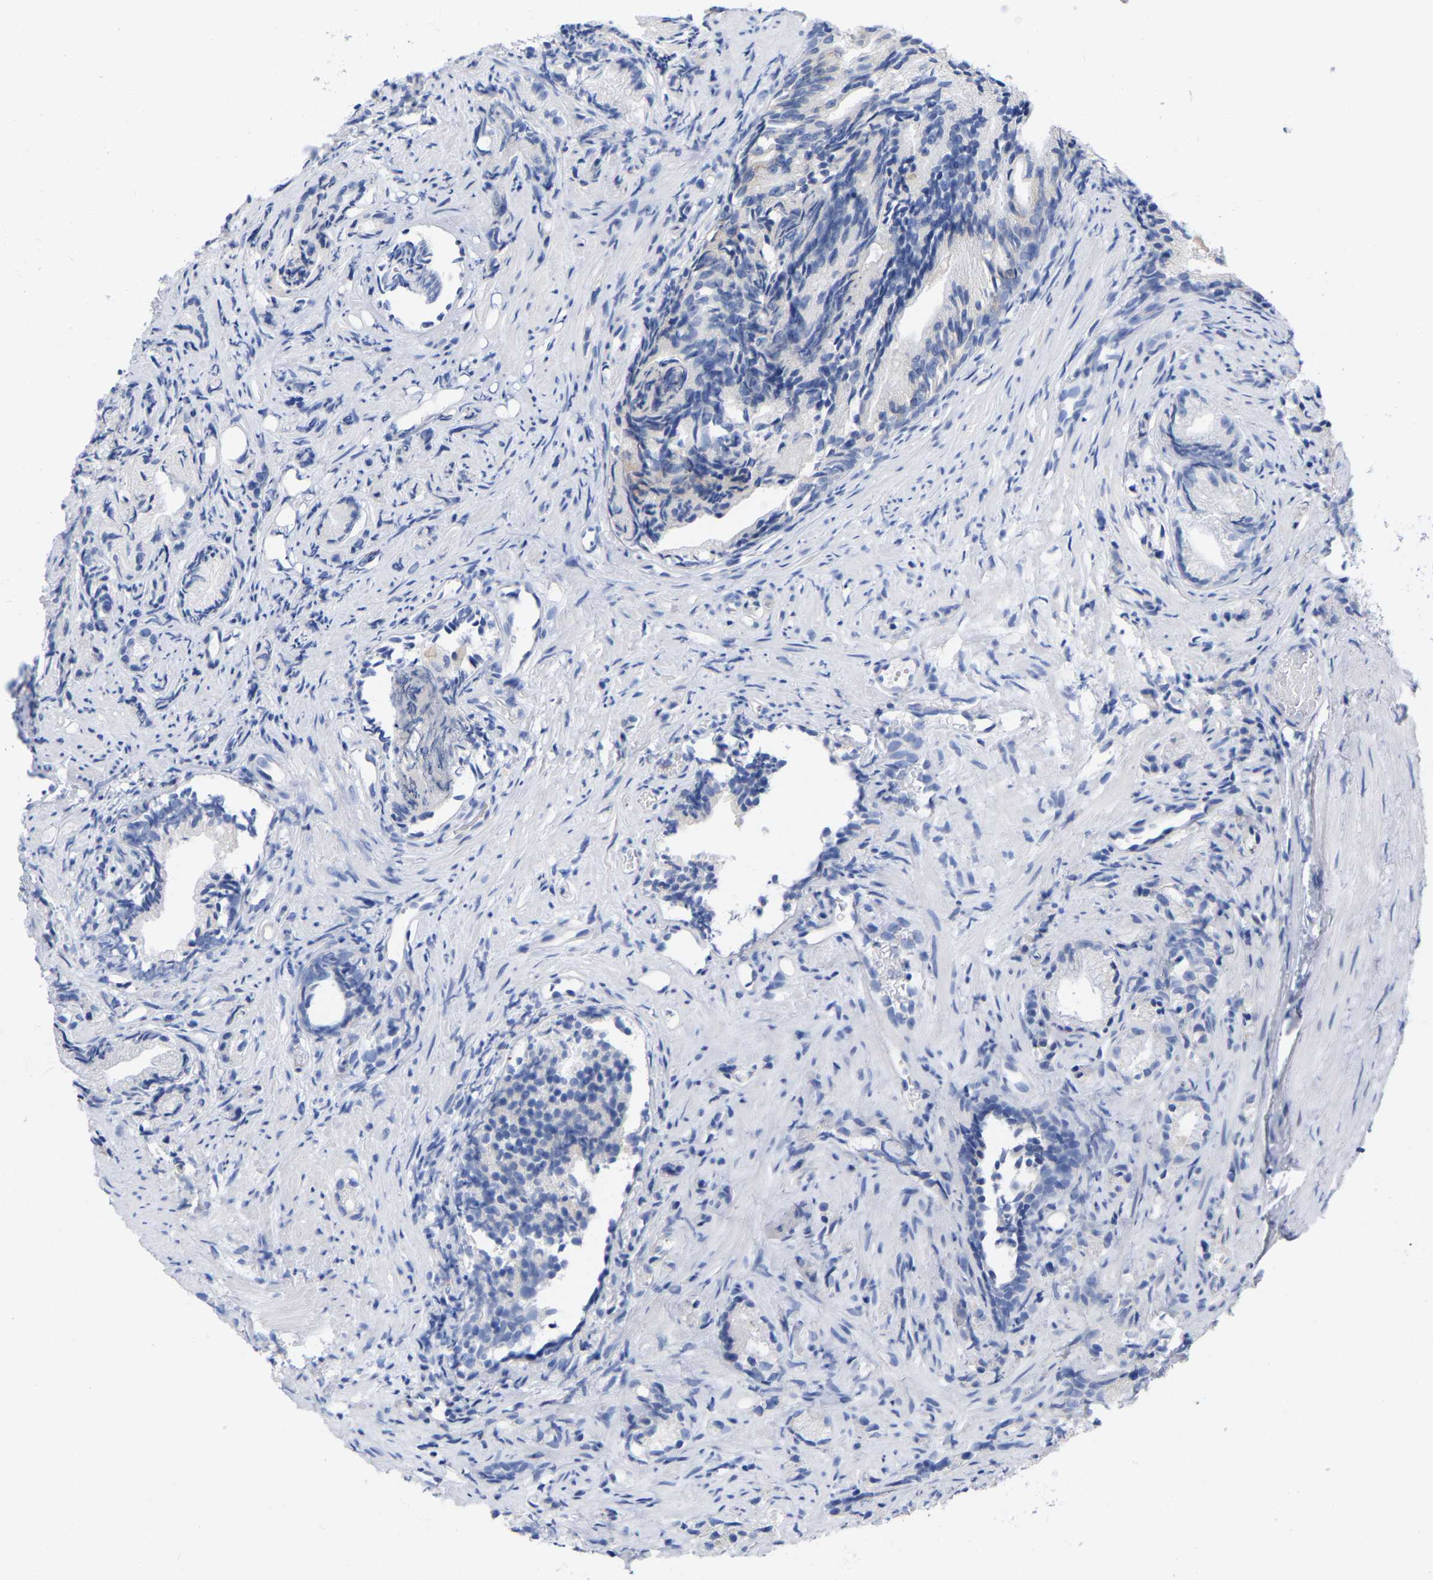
{"staining": {"intensity": "negative", "quantity": "none", "location": "none"}, "tissue": "prostate cancer", "cell_type": "Tumor cells", "image_type": "cancer", "snomed": [{"axis": "morphology", "description": "Adenocarcinoma, Low grade"}, {"axis": "topography", "description": "Prostate"}], "caption": "This is an IHC image of prostate low-grade adenocarcinoma. There is no positivity in tumor cells.", "gene": "HAPLN1", "patient": {"sex": "male", "age": 89}}